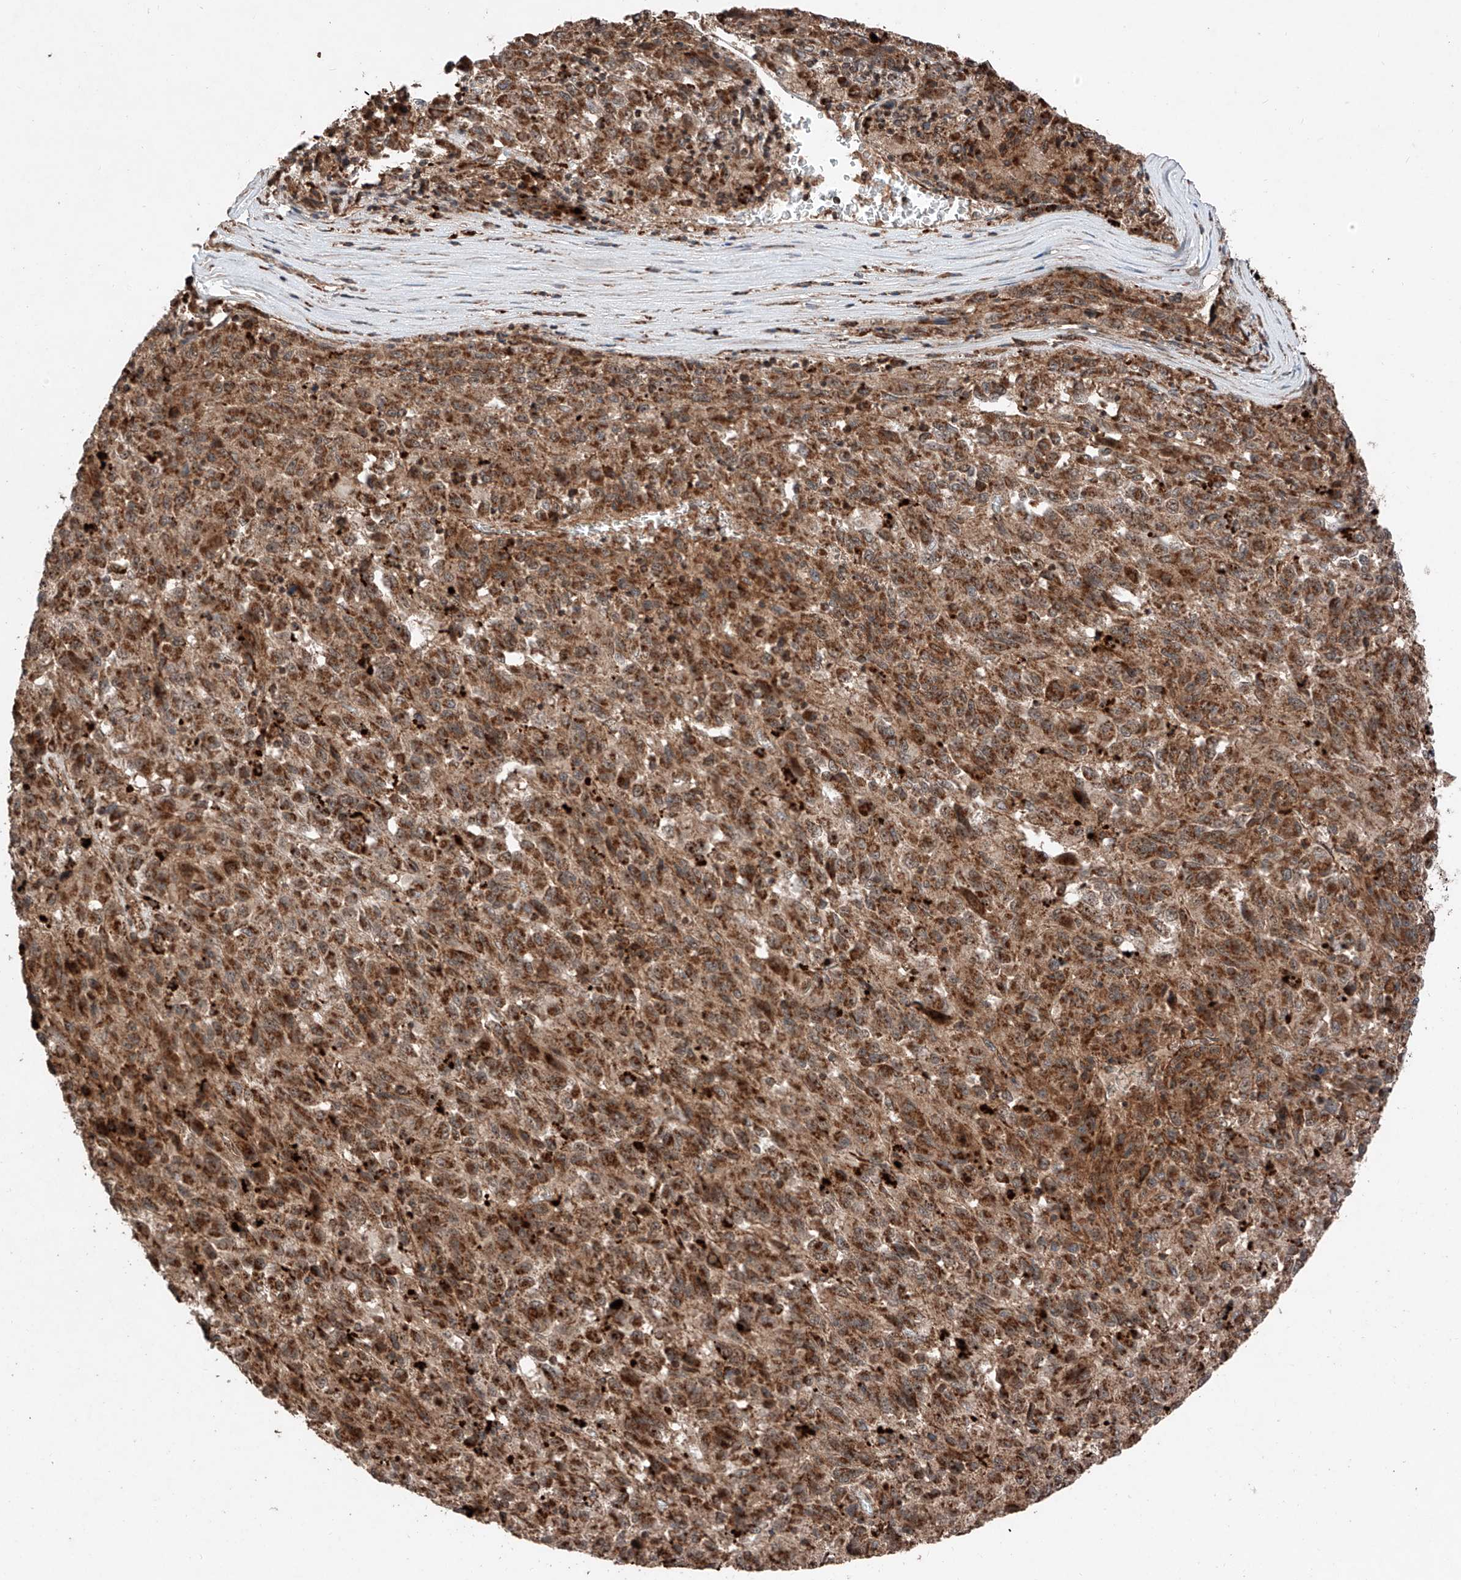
{"staining": {"intensity": "strong", "quantity": ">75%", "location": "cytoplasmic/membranous"}, "tissue": "melanoma", "cell_type": "Tumor cells", "image_type": "cancer", "snomed": [{"axis": "morphology", "description": "Malignant melanoma, Metastatic site"}, {"axis": "topography", "description": "Lung"}], "caption": "The immunohistochemical stain highlights strong cytoplasmic/membranous positivity in tumor cells of melanoma tissue.", "gene": "ZSCAN29", "patient": {"sex": "male", "age": 64}}